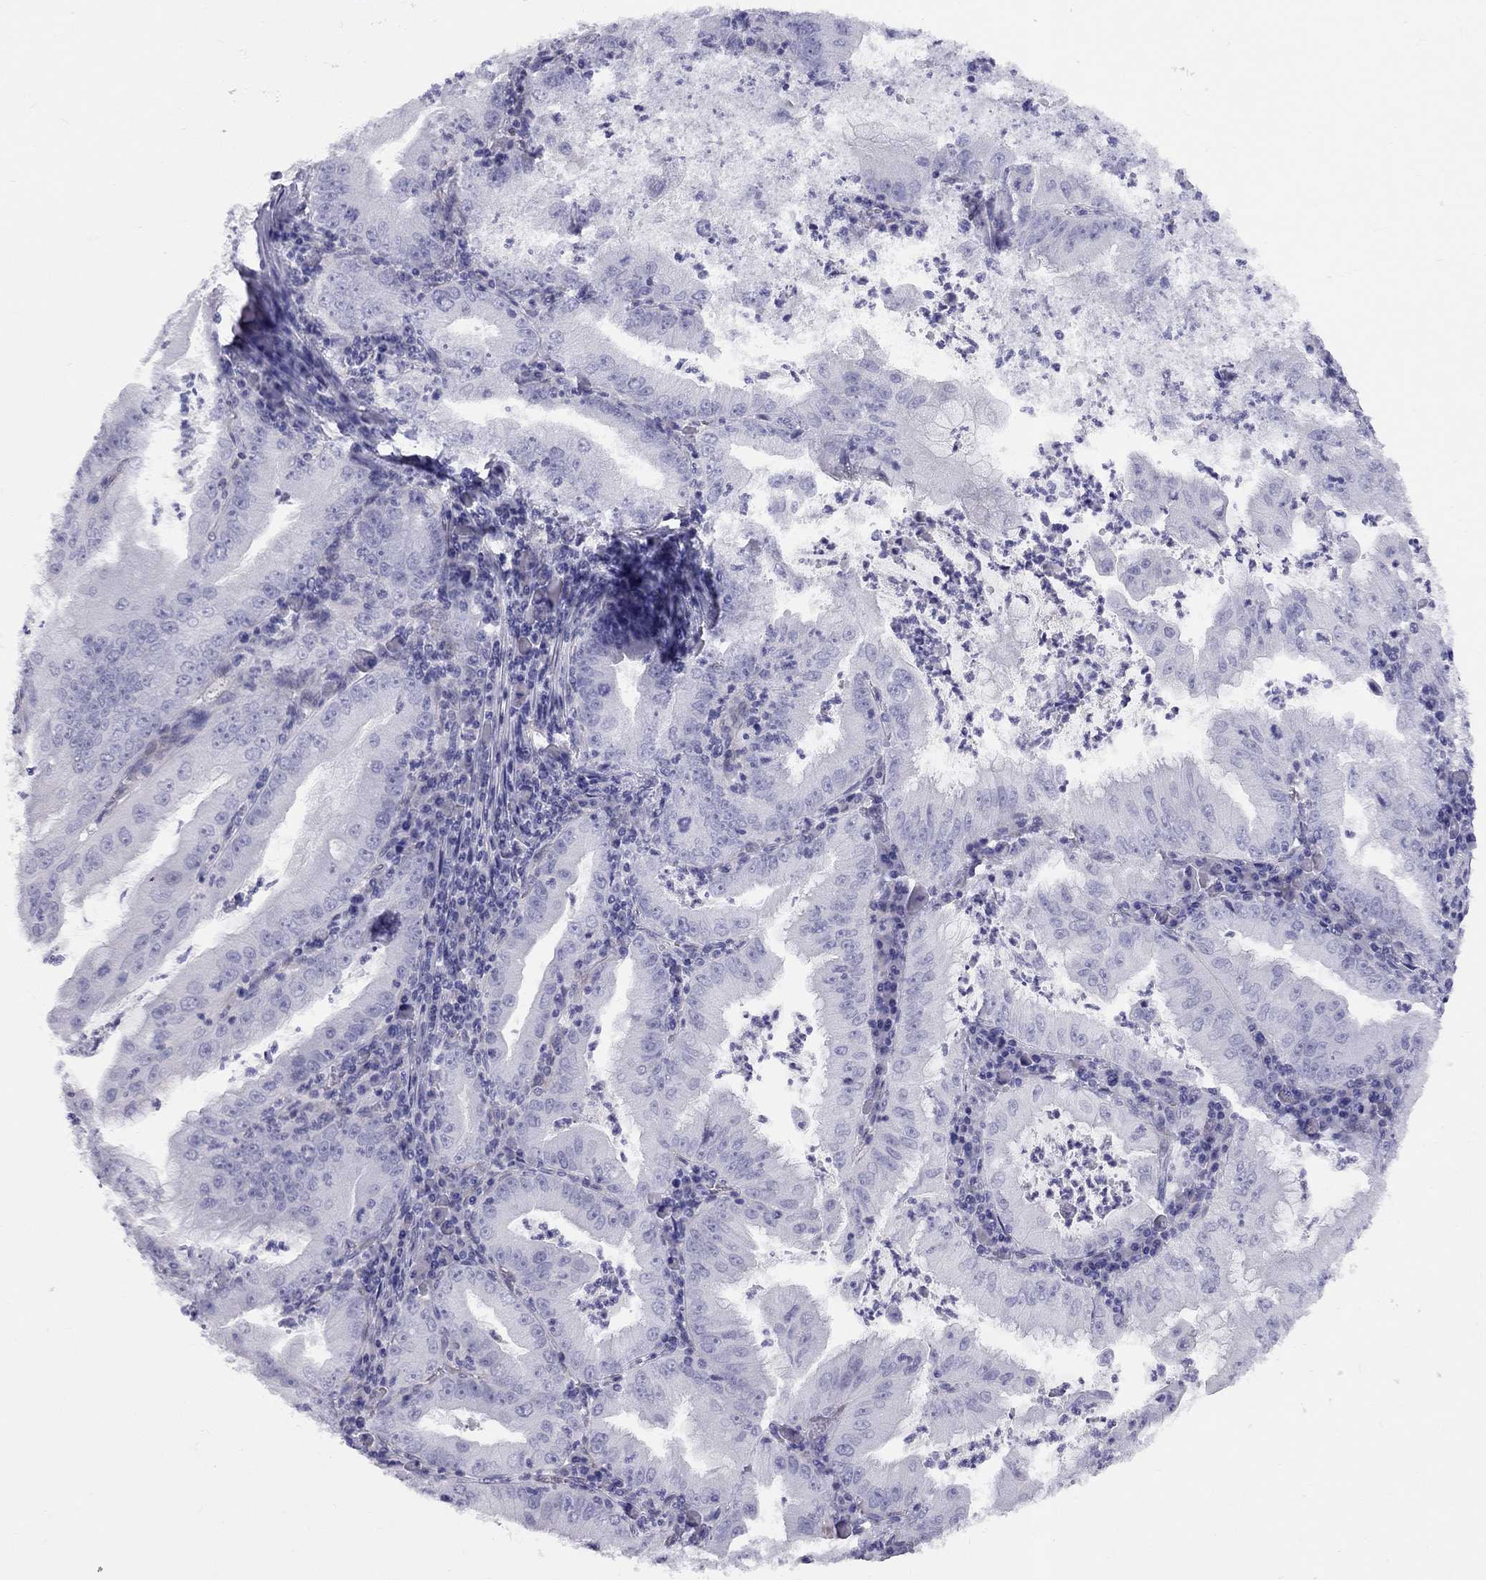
{"staining": {"intensity": "negative", "quantity": "none", "location": "none"}, "tissue": "stomach cancer", "cell_type": "Tumor cells", "image_type": "cancer", "snomed": [{"axis": "morphology", "description": "Adenocarcinoma, NOS"}, {"axis": "topography", "description": "Stomach"}], "caption": "The photomicrograph exhibits no staining of tumor cells in stomach adenocarcinoma. The staining is performed using DAB (3,3'-diaminobenzidine) brown chromogen with nuclei counter-stained in using hematoxylin.", "gene": "FSCN3", "patient": {"sex": "male", "age": 76}}